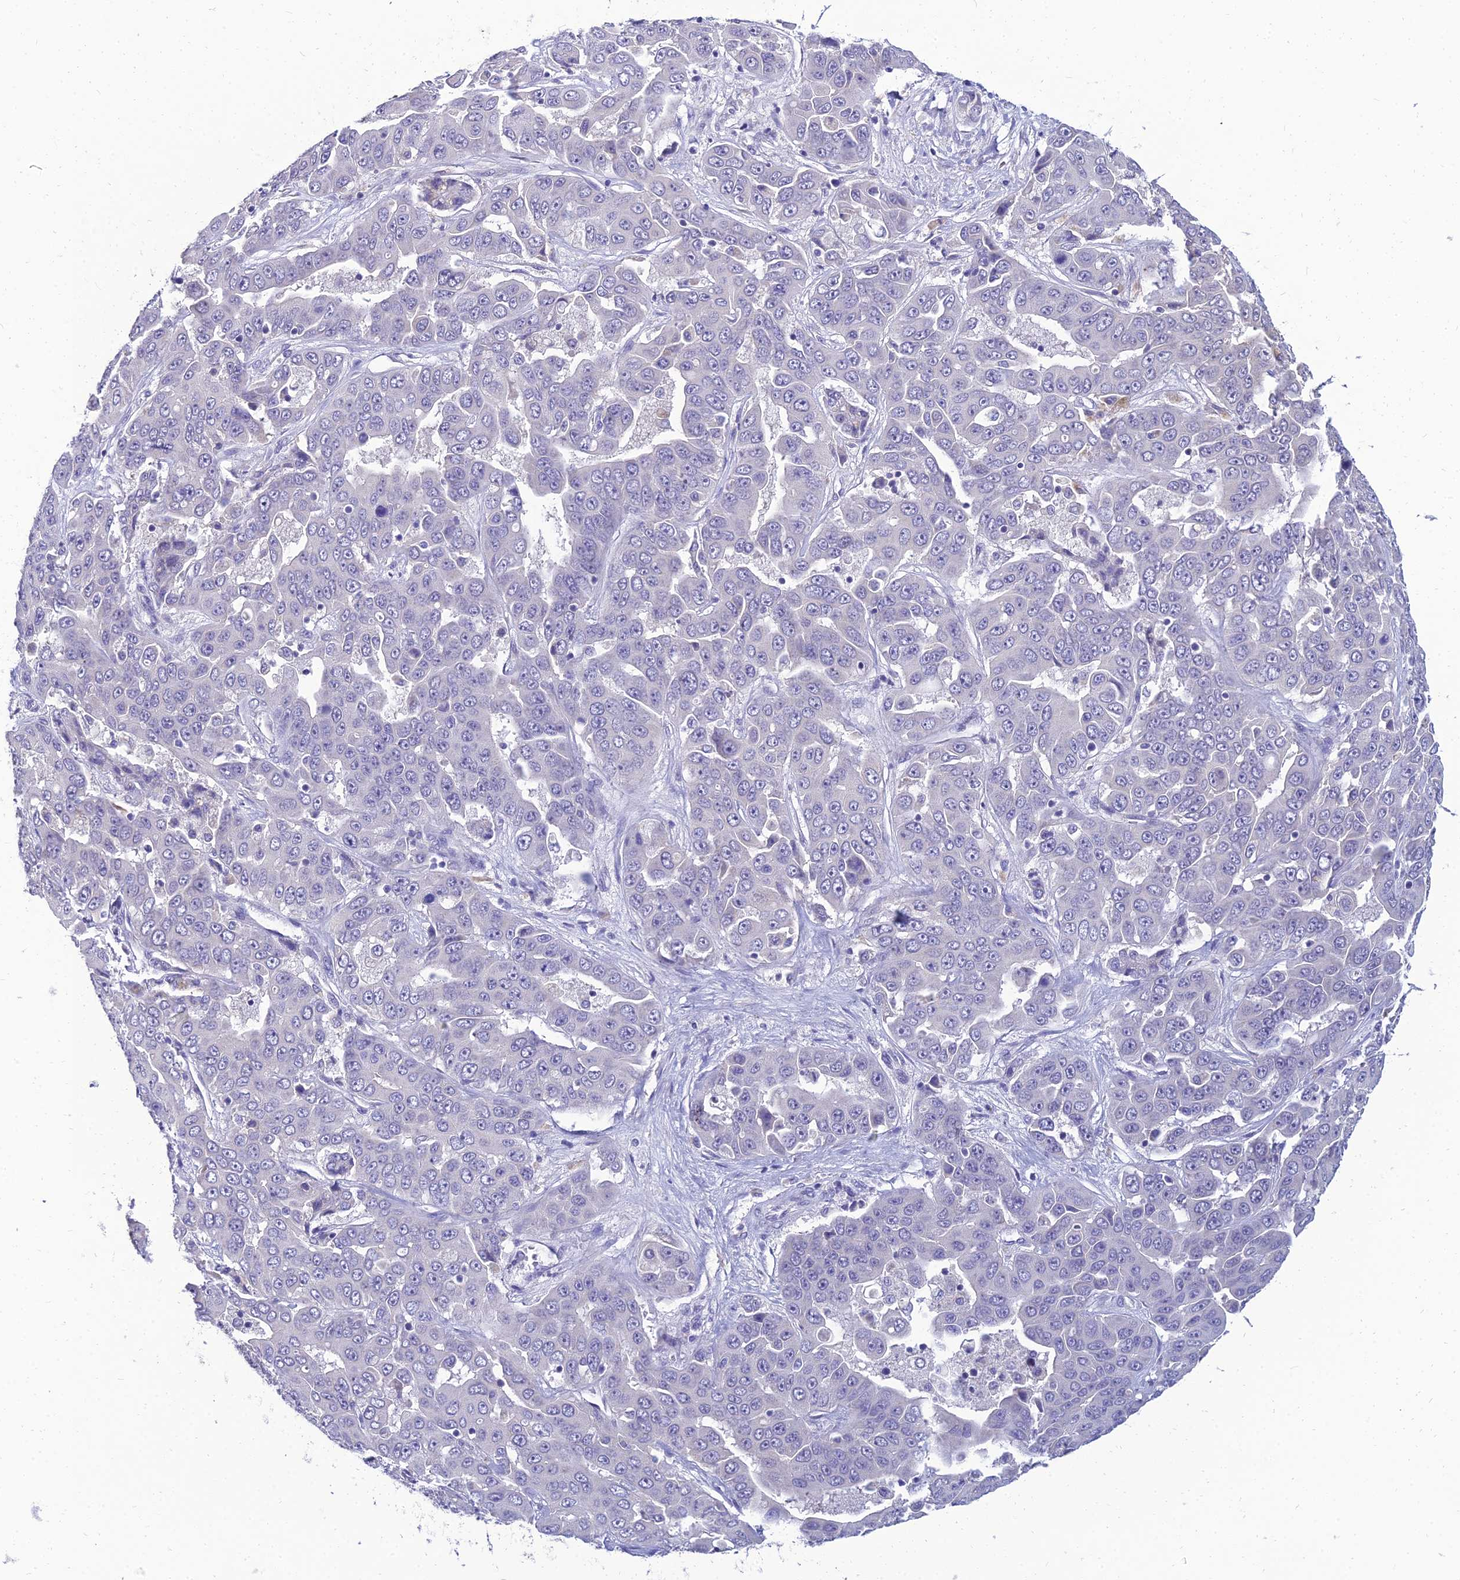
{"staining": {"intensity": "negative", "quantity": "none", "location": "none"}, "tissue": "liver cancer", "cell_type": "Tumor cells", "image_type": "cancer", "snomed": [{"axis": "morphology", "description": "Cholangiocarcinoma"}, {"axis": "topography", "description": "Liver"}], "caption": "DAB (3,3'-diaminobenzidine) immunohistochemical staining of liver cancer (cholangiocarcinoma) demonstrates no significant expression in tumor cells.", "gene": "NPY", "patient": {"sex": "female", "age": 52}}